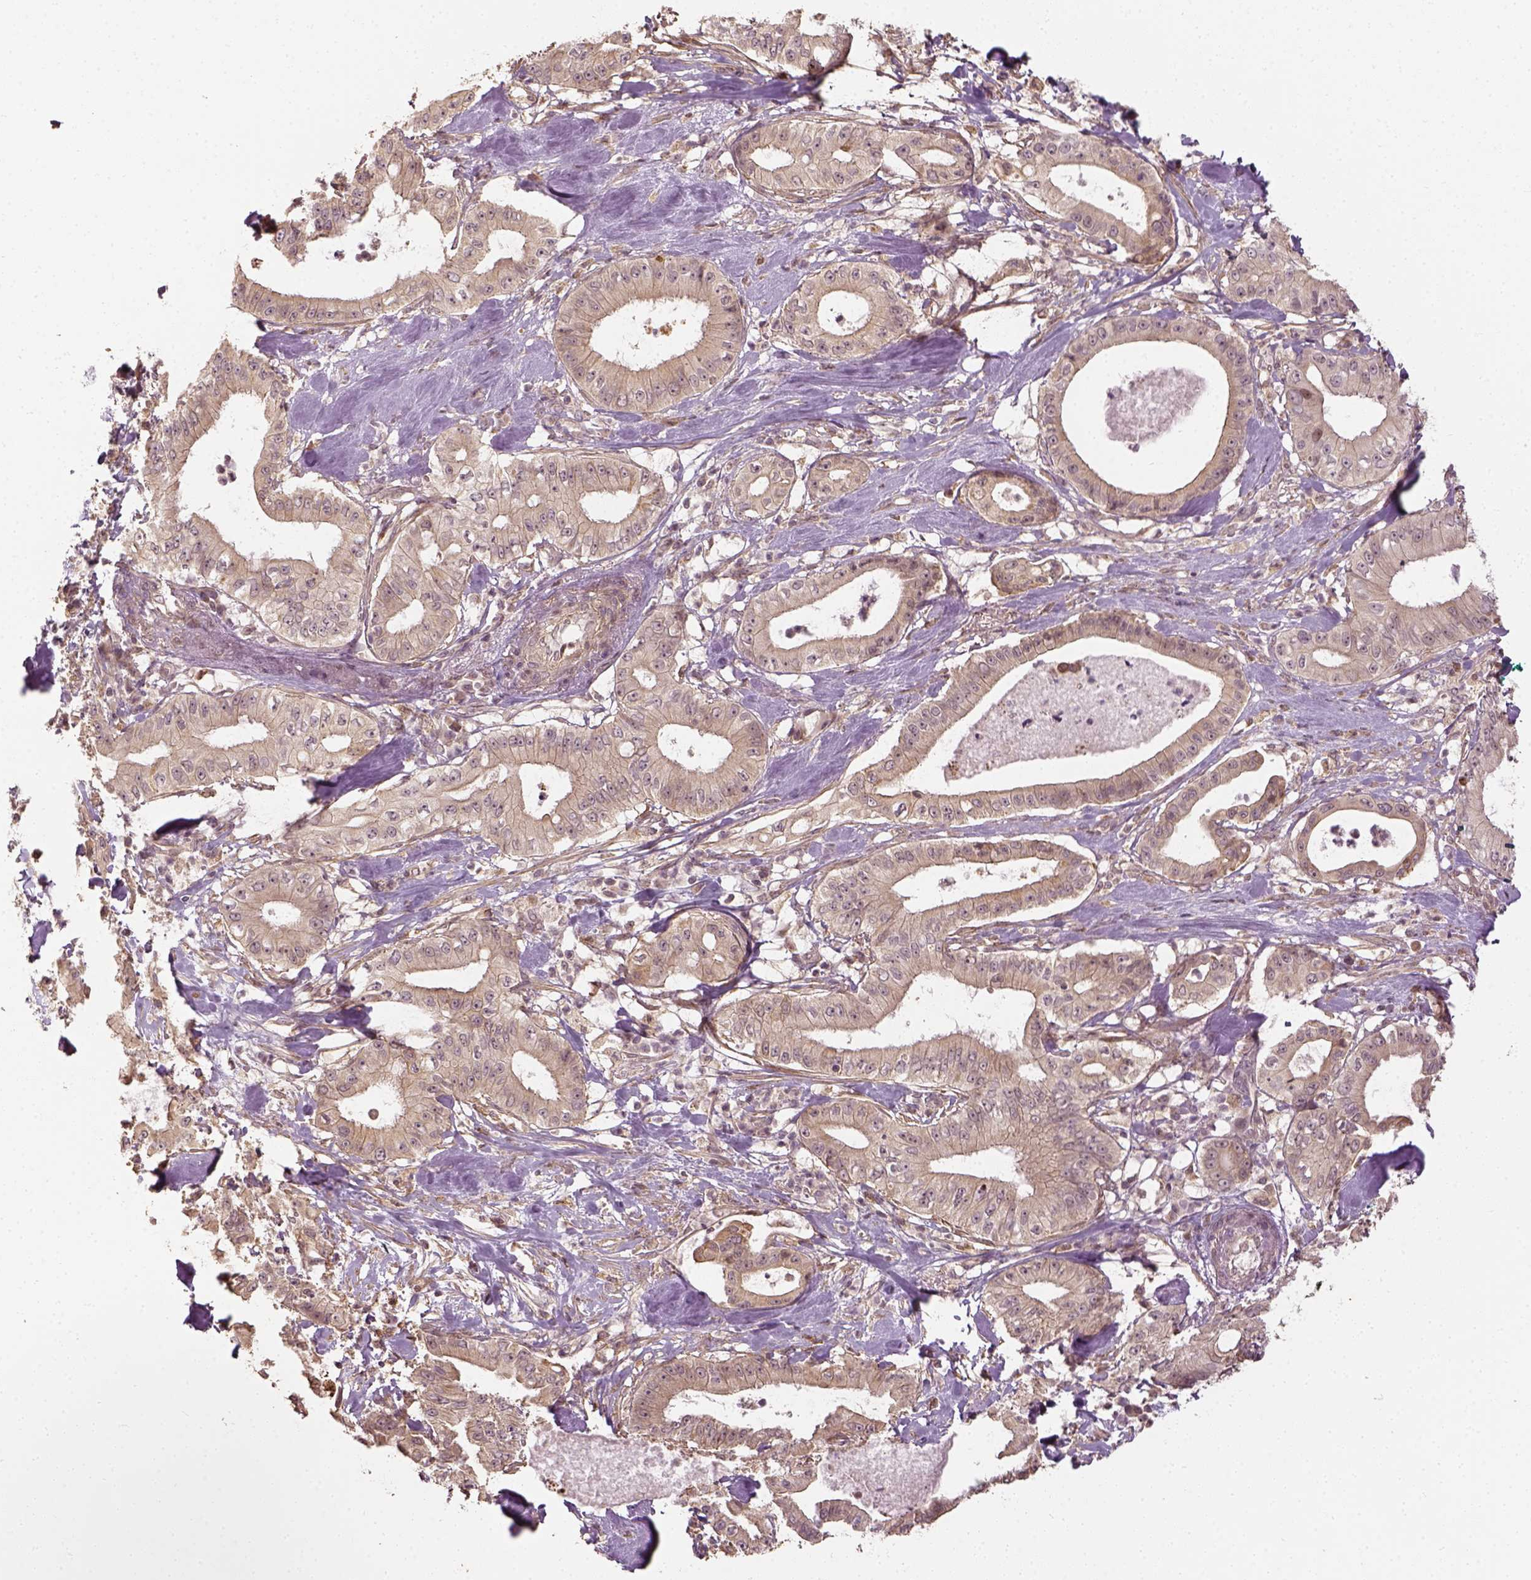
{"staining": {"intensity": "weak", "quantity": "25%-75%", "location": "cytoplasmic/membranous"}, "tissue": "pancreatic cancer", "cell_type": "Tumor cells", "image_type": "cancer", "snomed": [{"axis": "morphology", "description": "Adenocarcinoma, NOS"}, {"axis": "topography", "description": "Pancreas"}], "caption": "This micrograph reveals IHC staining of pancreatic adenocarcinoma, with low weak cytoplasmic/membranous positivity in approximately 25%-75% of tumor cells.", "gene": "VEGFA", "patient": {"sex": "male", "age": 71}}